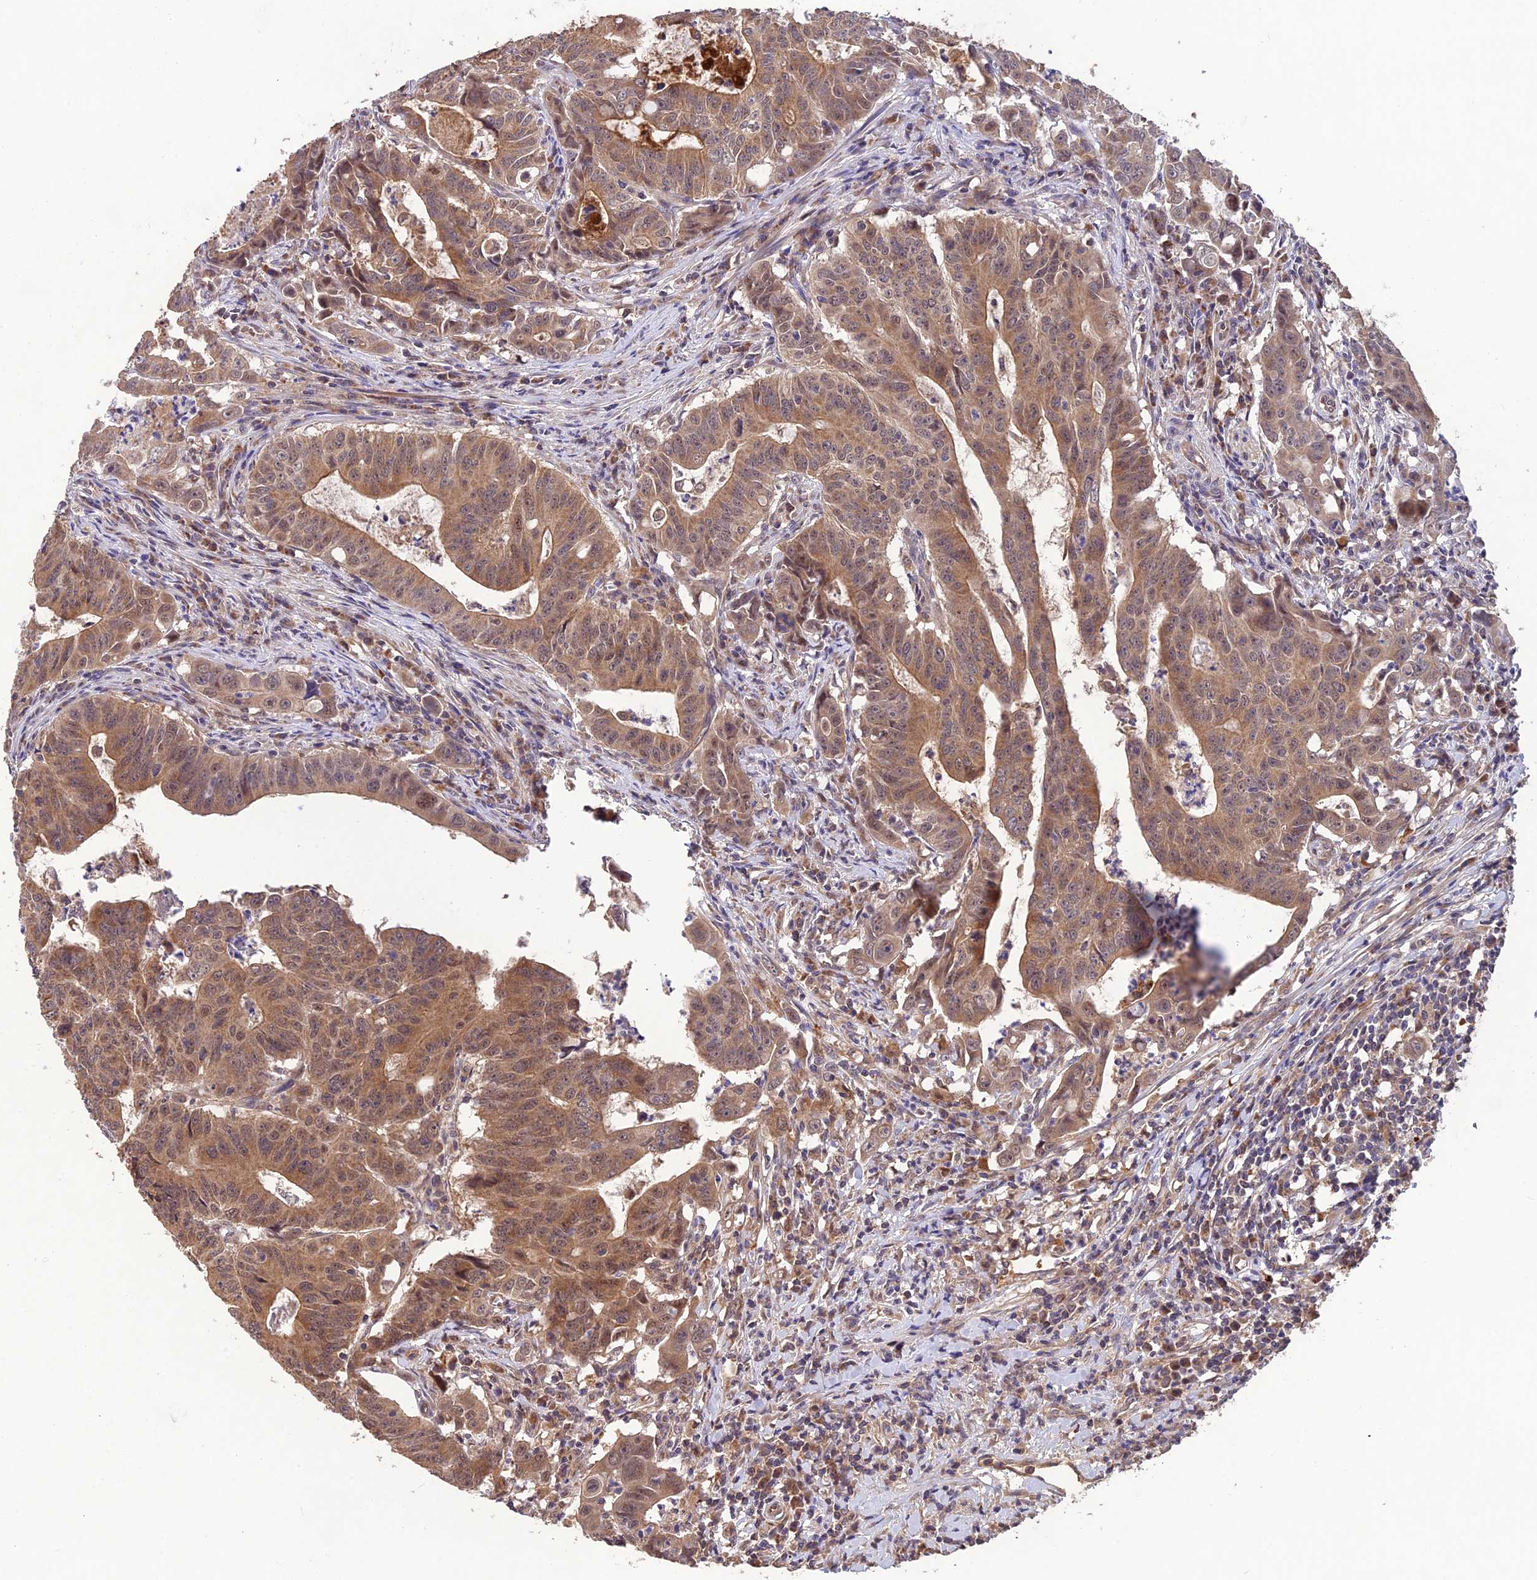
{"staining": {"intensity": "moderate", "quantity": ">75%", "location": "cytoplasmic/membranous"}, "tissue": "colorectal cancer", "cell_type": "Tumor cells", "image_type": "cancer", "snomed": [{"axis": "morphology", "description": "Adenocarcinoma, NOS"}, {"axis": "topography", "description": "Rectum"}], "caption": "Immunohistochemical staining of adenocarcinoma (colorectal) demonstrates medium levels of moderate cytoplasmic/membranous staining in about >75% of tumor cells.", "gene": "MNS1", "patient": {"sex": "male", "age": 69}}